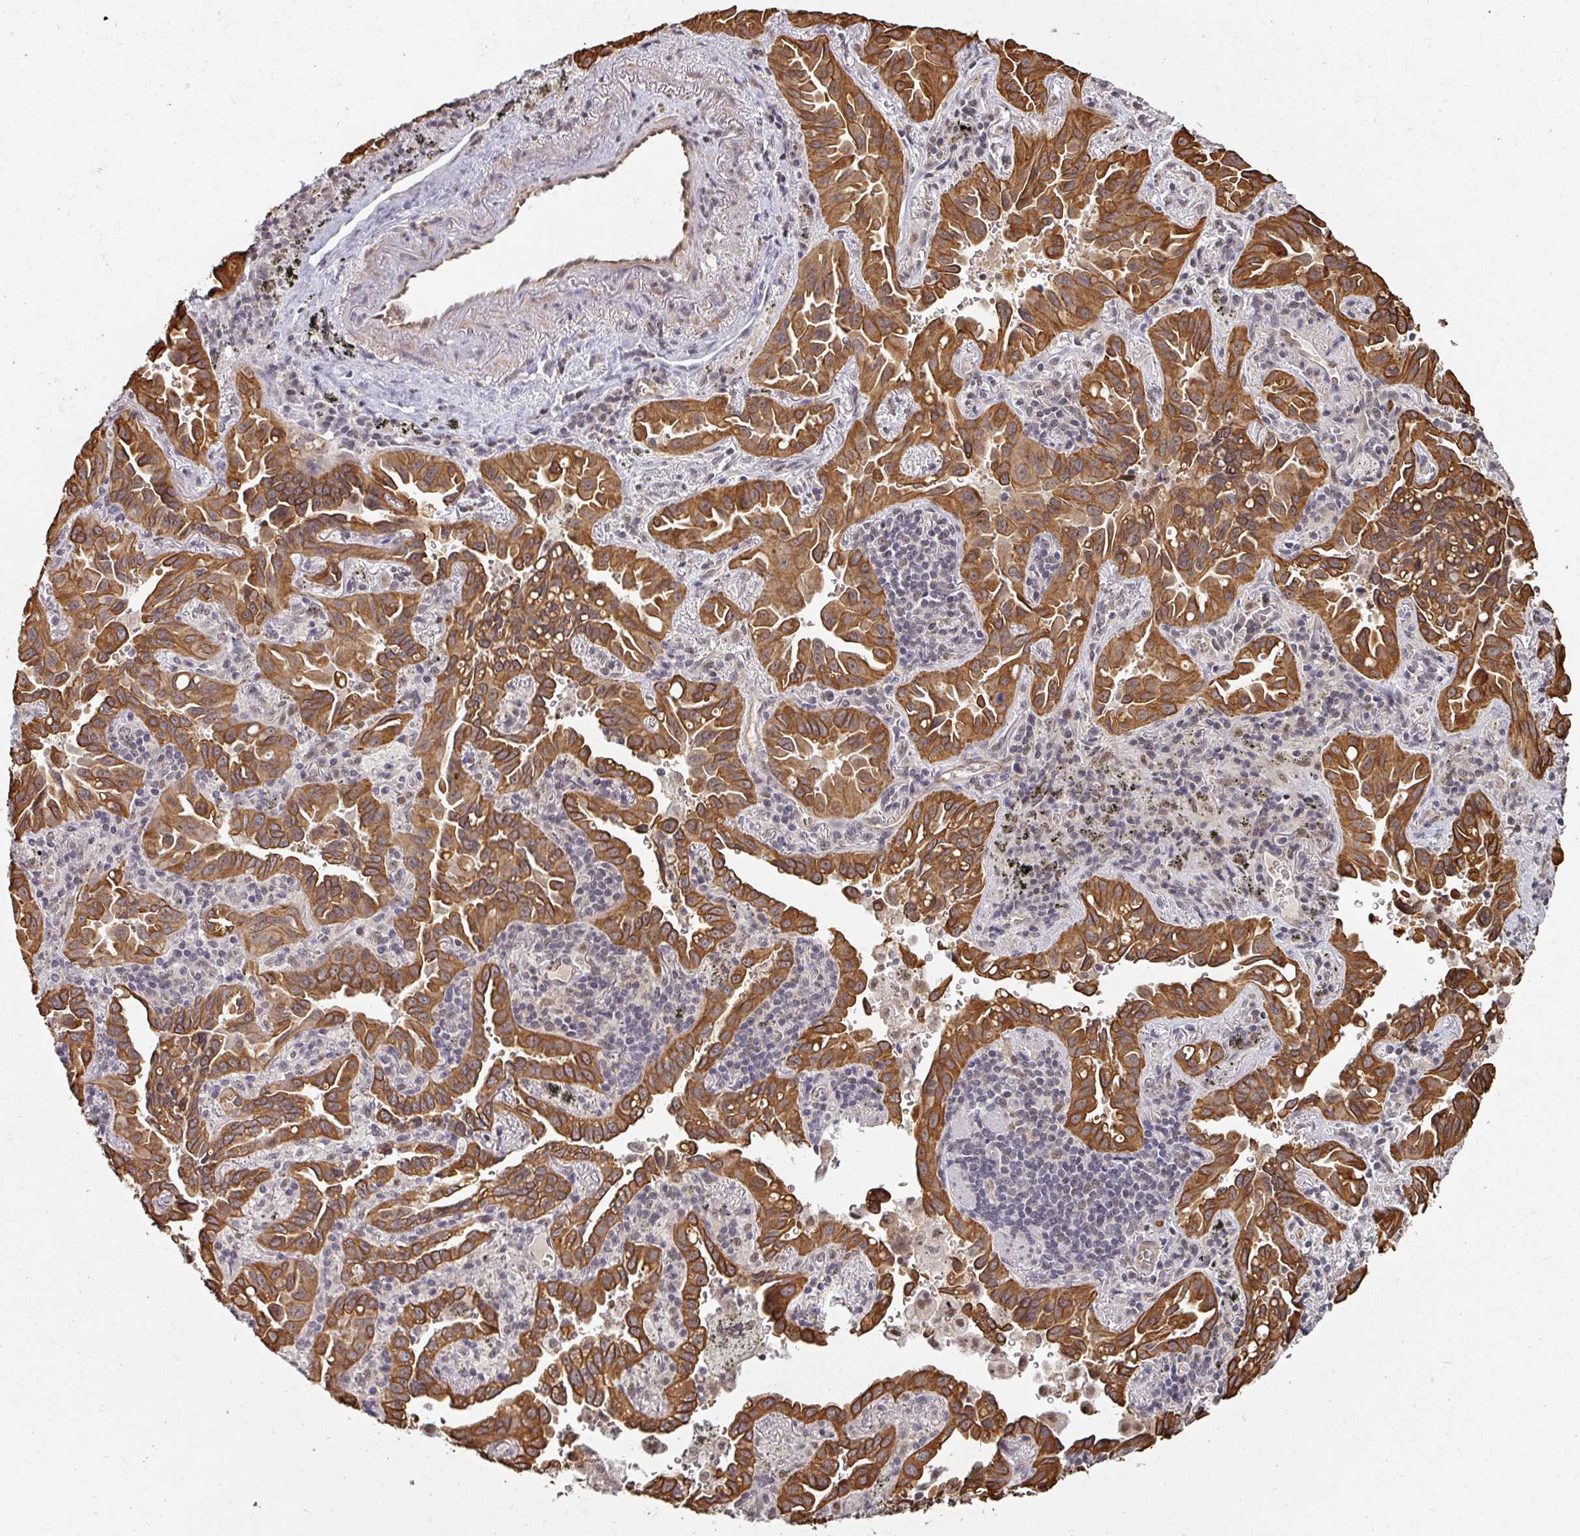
{"staining": {"intensity": "strong", "quantity": ">75%", "location": "cytoplasmic/membranous"}, "tissue": "lung cancer", "cell_type": "Tumor cells", "image_type": "cancer", "snomed": [{"axis": "morphology", "description": "Adenocarcinoma, NOS"}, {"axis": "topography", "description": "Lung"}], "caption": "IHC histopathology image of neoplastic tissue: lung cancer stained using IHC displays high levels of strong protein expression localized specifically in the cytoplasmic/membranous of tumor cells, appearing as a cytoplasmic/membranous brown color.", "gene": "GTF2H3", "patient": {"sex": "male", "age": 68}}